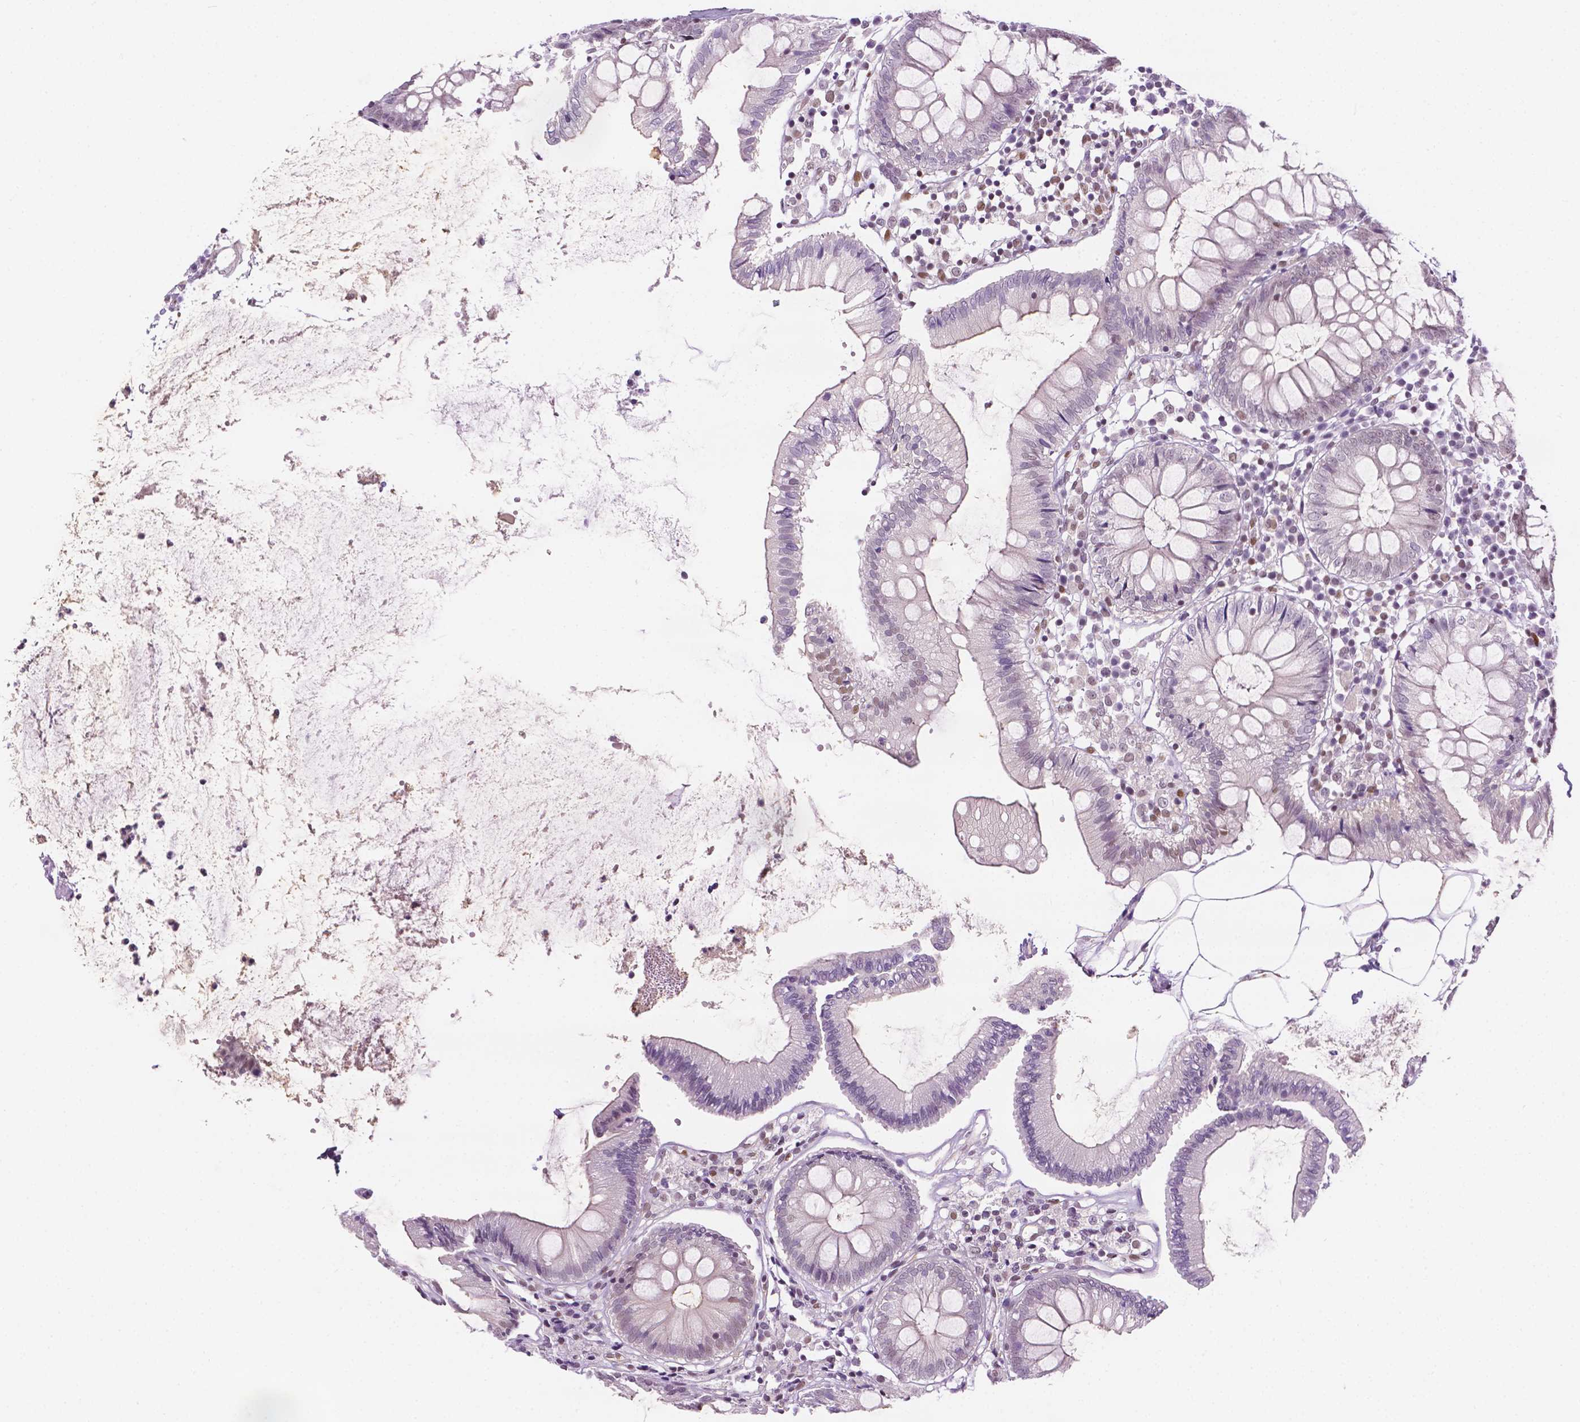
{"staining": {"intensity": "weak", "quantity": "25%-75%", "location": "nuclear"}, "tissue": "colon", "cell_type": "Endothelial cells", "image_type": "normal", "snomed": [{"axis": "morphology", "description": "Normal tissue, NOS"}, {"axis": "morphology", "description": "Adenocarcinoma, NOS"}, {"axis": "topography", "description": "Colon"}], "caption": "The image exhibits immunohistochemical staining of unremarkable colon. There is weak nuclear positivity is present in about 25%-75% of endothelial cells.", "gene": "ERF", "patient": {"sex": "male", "age": 83}}